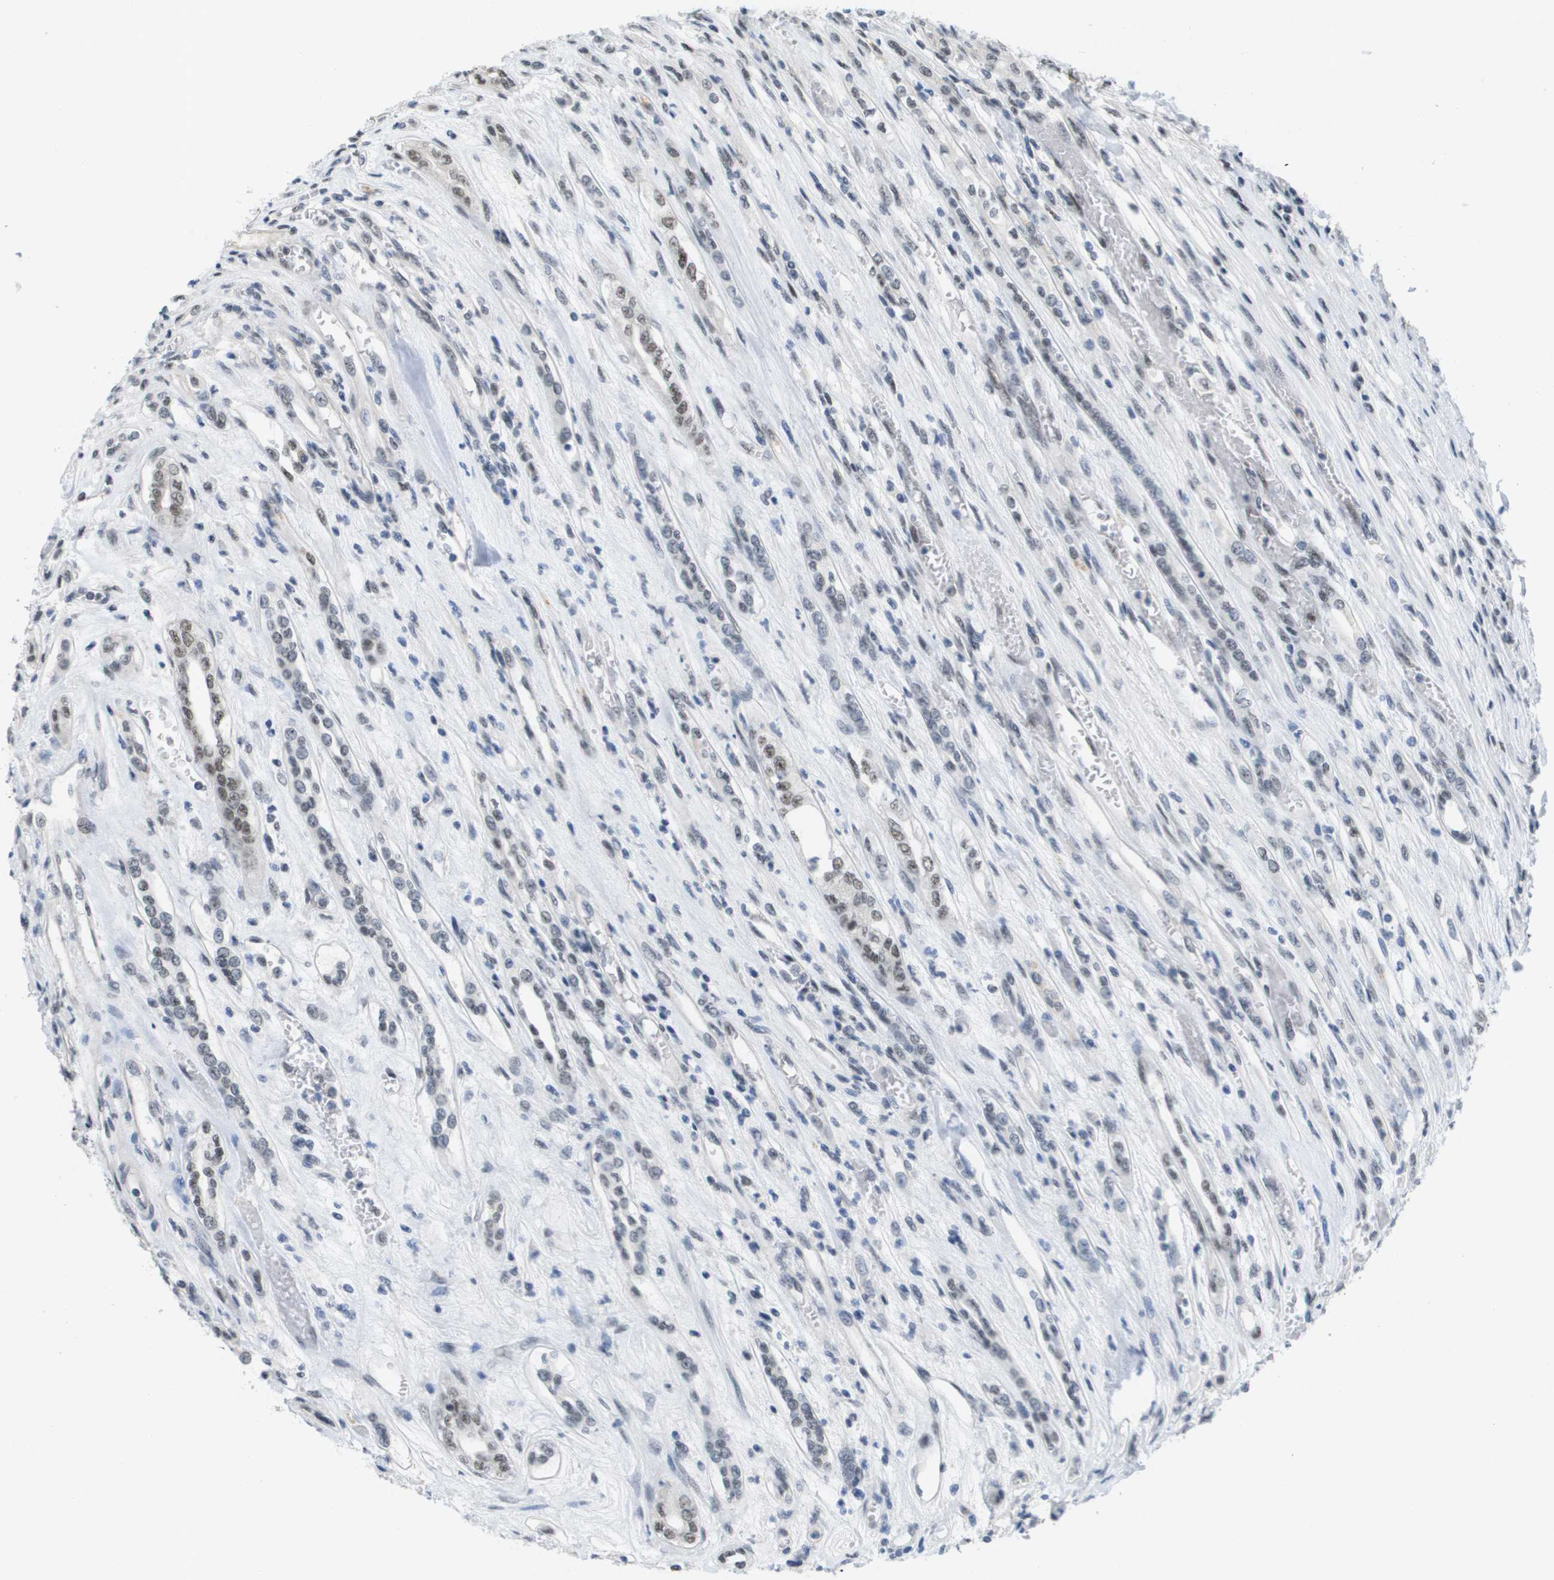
{"staining": {"intensity": "weak", "quantity": "<25%", "location": "nuclear"}, "tissue": "renal cancer", "cell_type": "Tumor cells", "image_type": "cancer", "snomed": [{"axis": "morphology", "description": "Adenocarcinoma, NOS"}, {"axis": "topography", "description": "Kidney"}], "caption": "Tumor cells show no significant expression in renal cancer (adenocarcinoma). (Immunohistochemistry (ihc), brightfield microscopy, high magnification).", "gene": "ISY1", "patient": {"sex": "female", "age": 54}}